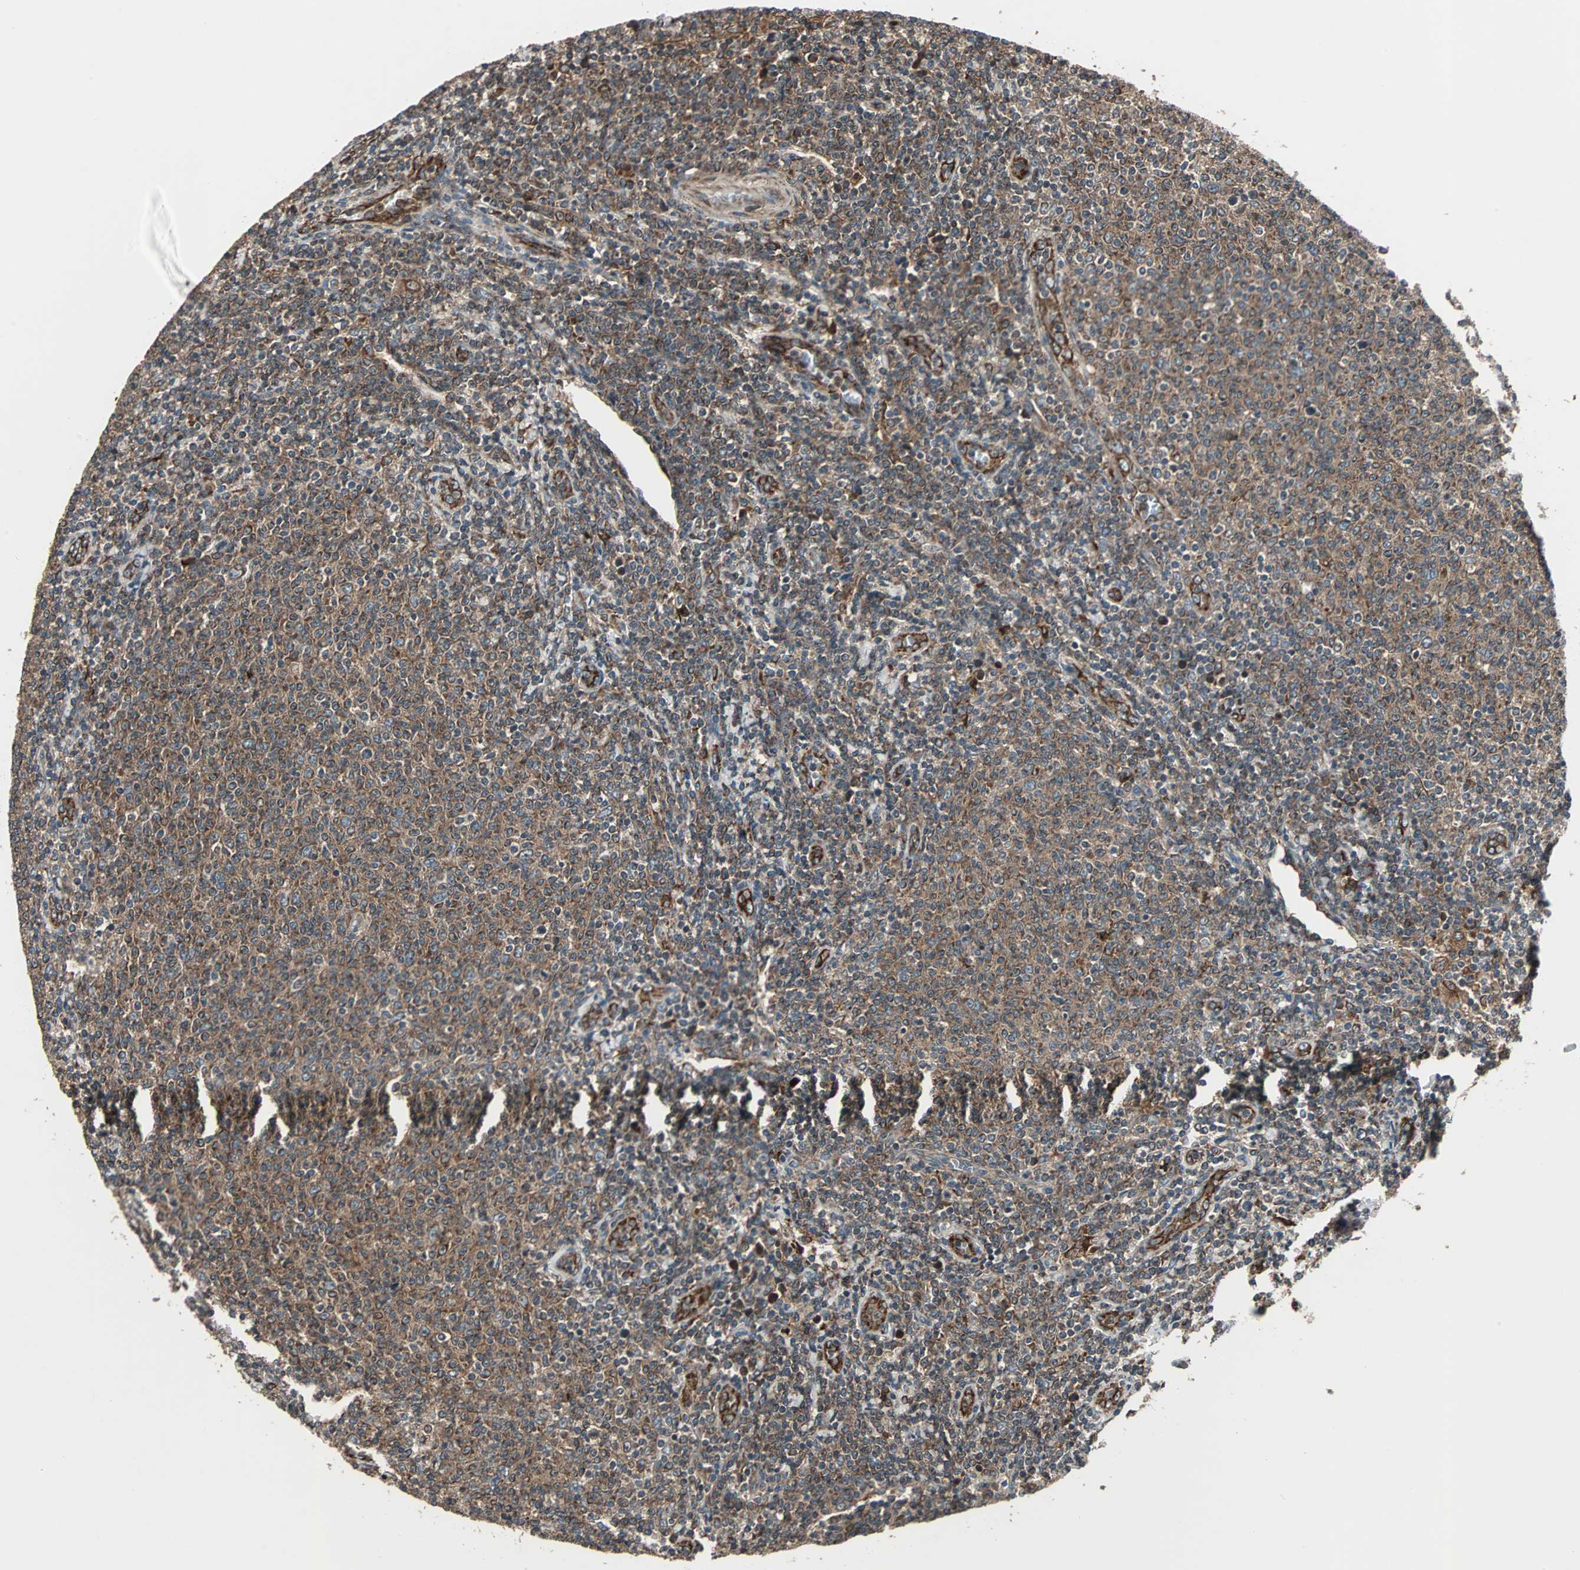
{"staining": {"intensity": "strong", "quantity": ">75%", "location": "cytoplasmic/membranous"}, "tissue": "lymphoma", "cell_type": "Tumor cells", "image_type": "cancer", "snomed": [{"axis": "morphology", "description": "Malignant lymphoma, non-Hodgkin's type, Low grade"}, {"axis": "topography", "description": "Lymph node"}], "caption": "Immunohistochemical staining of human malignant lymphoma, non-Hodgkin's type (low-grade) shows strong cytoplasmic/membranous protein positivity in approximately >75% of tumor cells. Using DAB (brown) and hematoxylin (blue) stains, captured at high magnification using brightfield microscopy.", "gene": "RAB7A", "patient": {"sex": "male", "age": 66}}